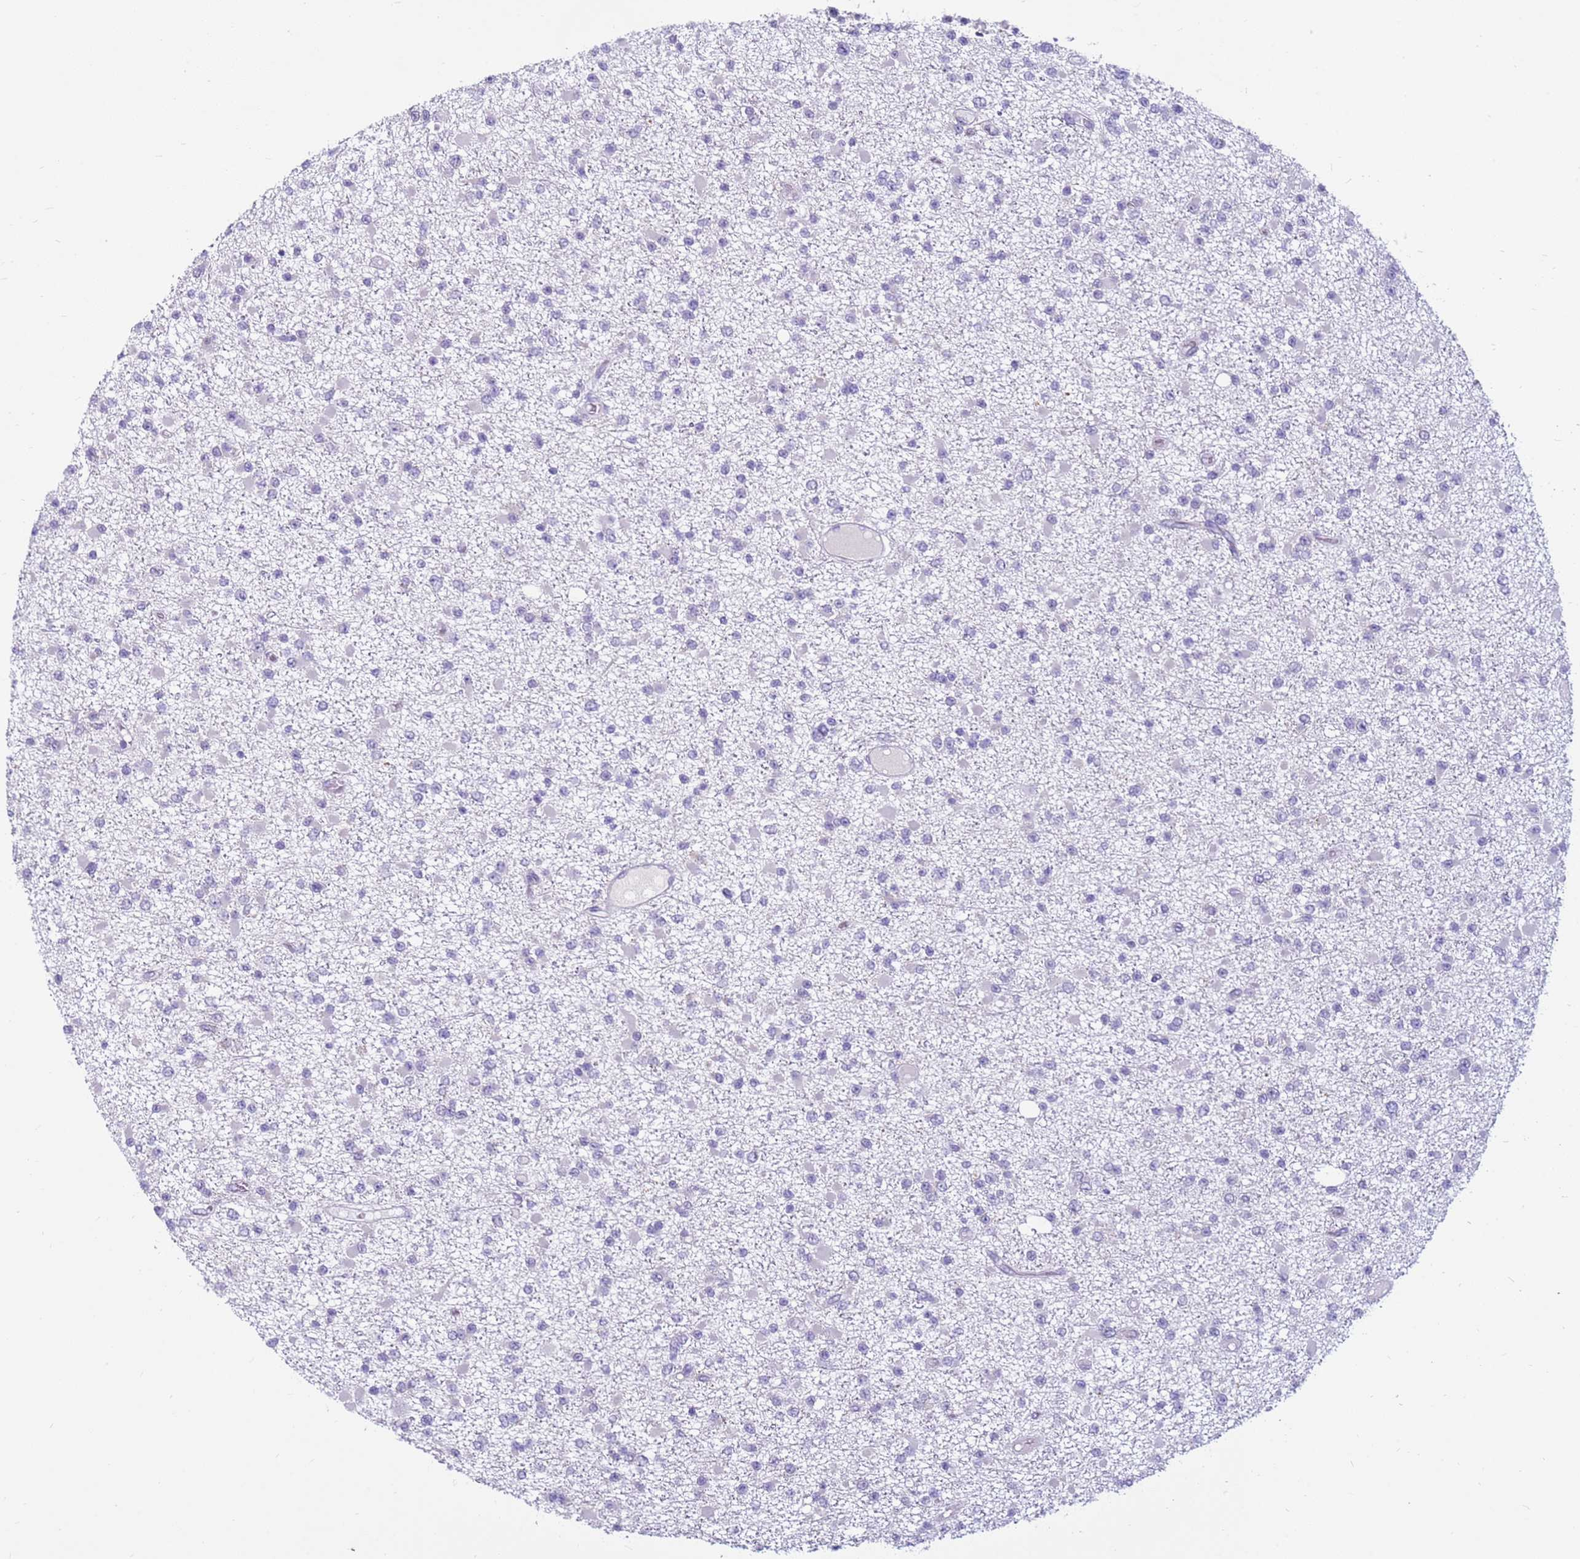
{"staining": {"intensity": "negative", "quantity": "none", "location": "none"}, "tissue": "glioma", "cell_type": "Tumor cells", "image_type": "cancer", "snomed": [{"axis": "morphology", "description": "Glioma, malignant, Low grade"}, {"axis": "topography", "description": "Brain"}], "caption": "The IHC micrograph has no significant expression in tumor cells of malignant low-grade glioma tissue.", "gene": "CDK2AP2", "patient": {"sex": "female", "age": 22}}